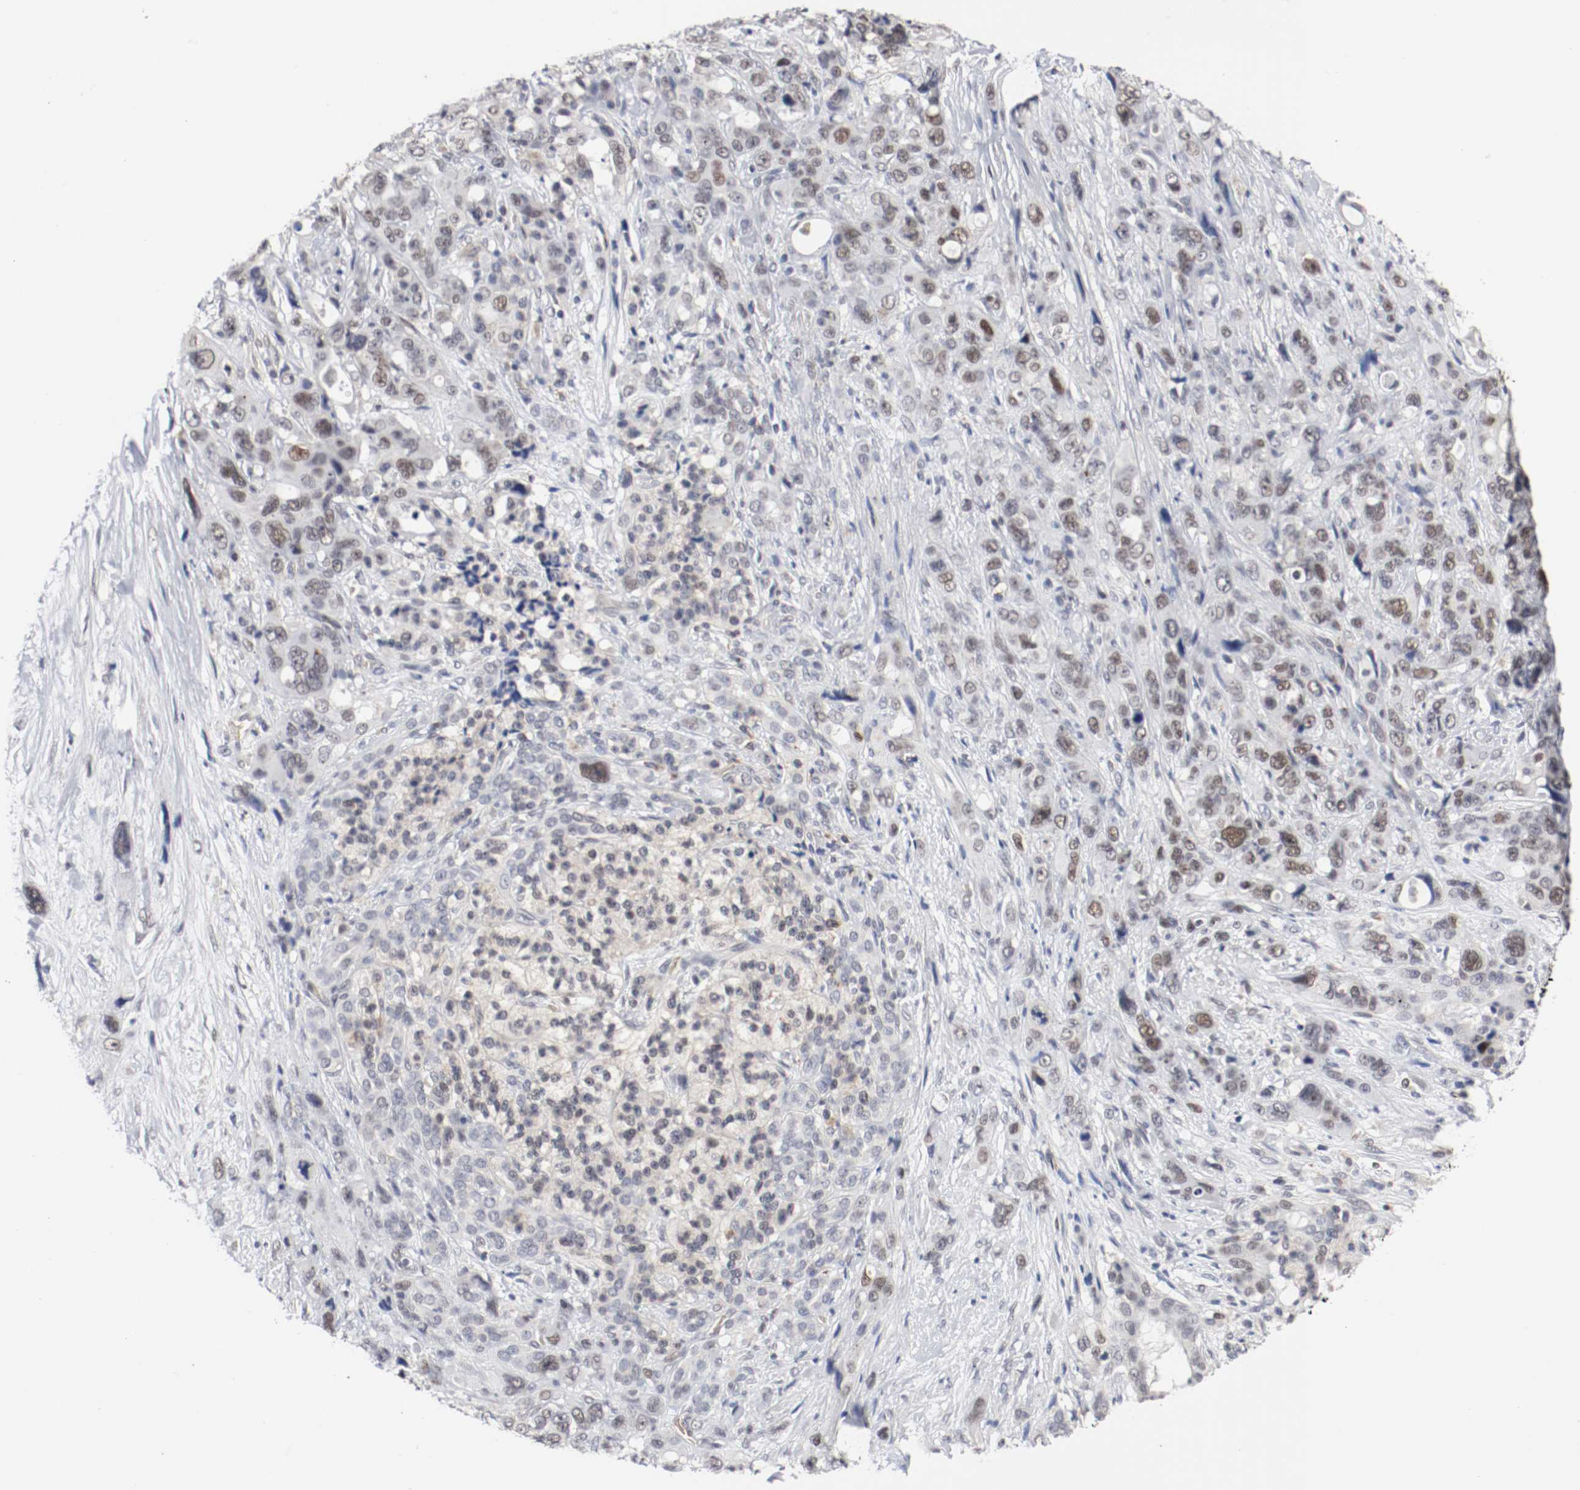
{"staining": {"intensity": "weak", "quantity": "25%-75%", "location": "nuclear"}, "tissue": "pancreatic cancer", "cell_type": "Tumor cells", "image_type": "cancer", "snomed": [{"axis": "morphology", "description": "Adenocarcinoma, NOS"}, {"axis": "topography", "description": "Pancreas"}], "caption": "High-power microscopy captured an immunohistochemistry (IHC) photomicrograph of pancreatic adenocarcinoma, revealing weak nuclear positivity in about 25%-75% of tumor cells. (Brightfield microscopy of DAB IHC at high magnification).", "gene": "JUND", "patient": {"sex": "male", "age": 46}}